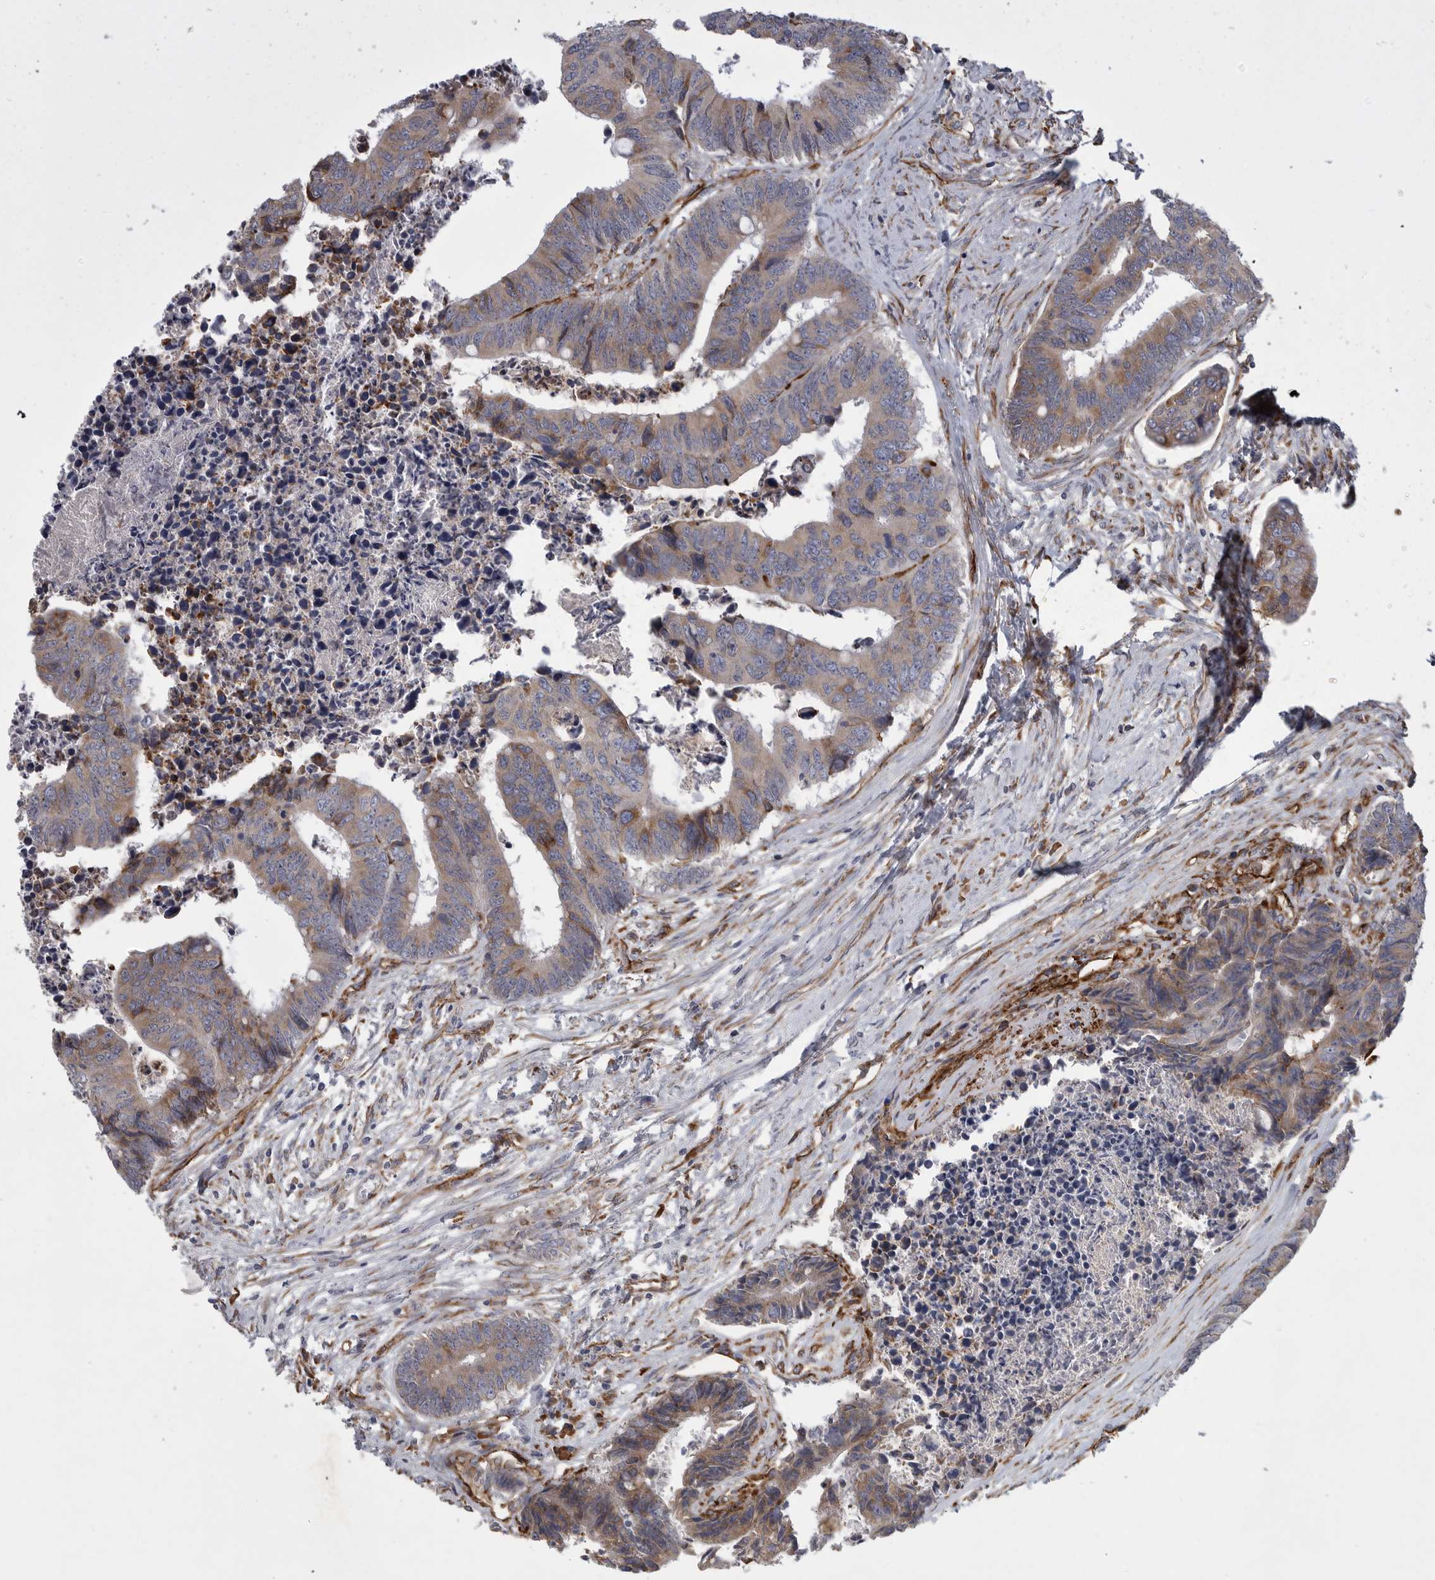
{"staining": {"intensity": "weak", "quantity": ">75%", "location": "cytoplasmic/membranous"}, "tissue": "colorectal cancer", "cell_type": "Tumor cells", "image_type": "cancer", "snomed": [{"axis": "morphology", "description": "Adenocarcinoma, NOS"}, {"axis": "topography", "description": "Rectum"}], "caption": "IHC (DAB) staining of human colorectal adenocarcinoma demonstrates weak cytoplasmic/membranous protein positivity in about >75% of tumor cells.", "gene": "MINPP1", "patient": {"sex": "male", "age": 84}}